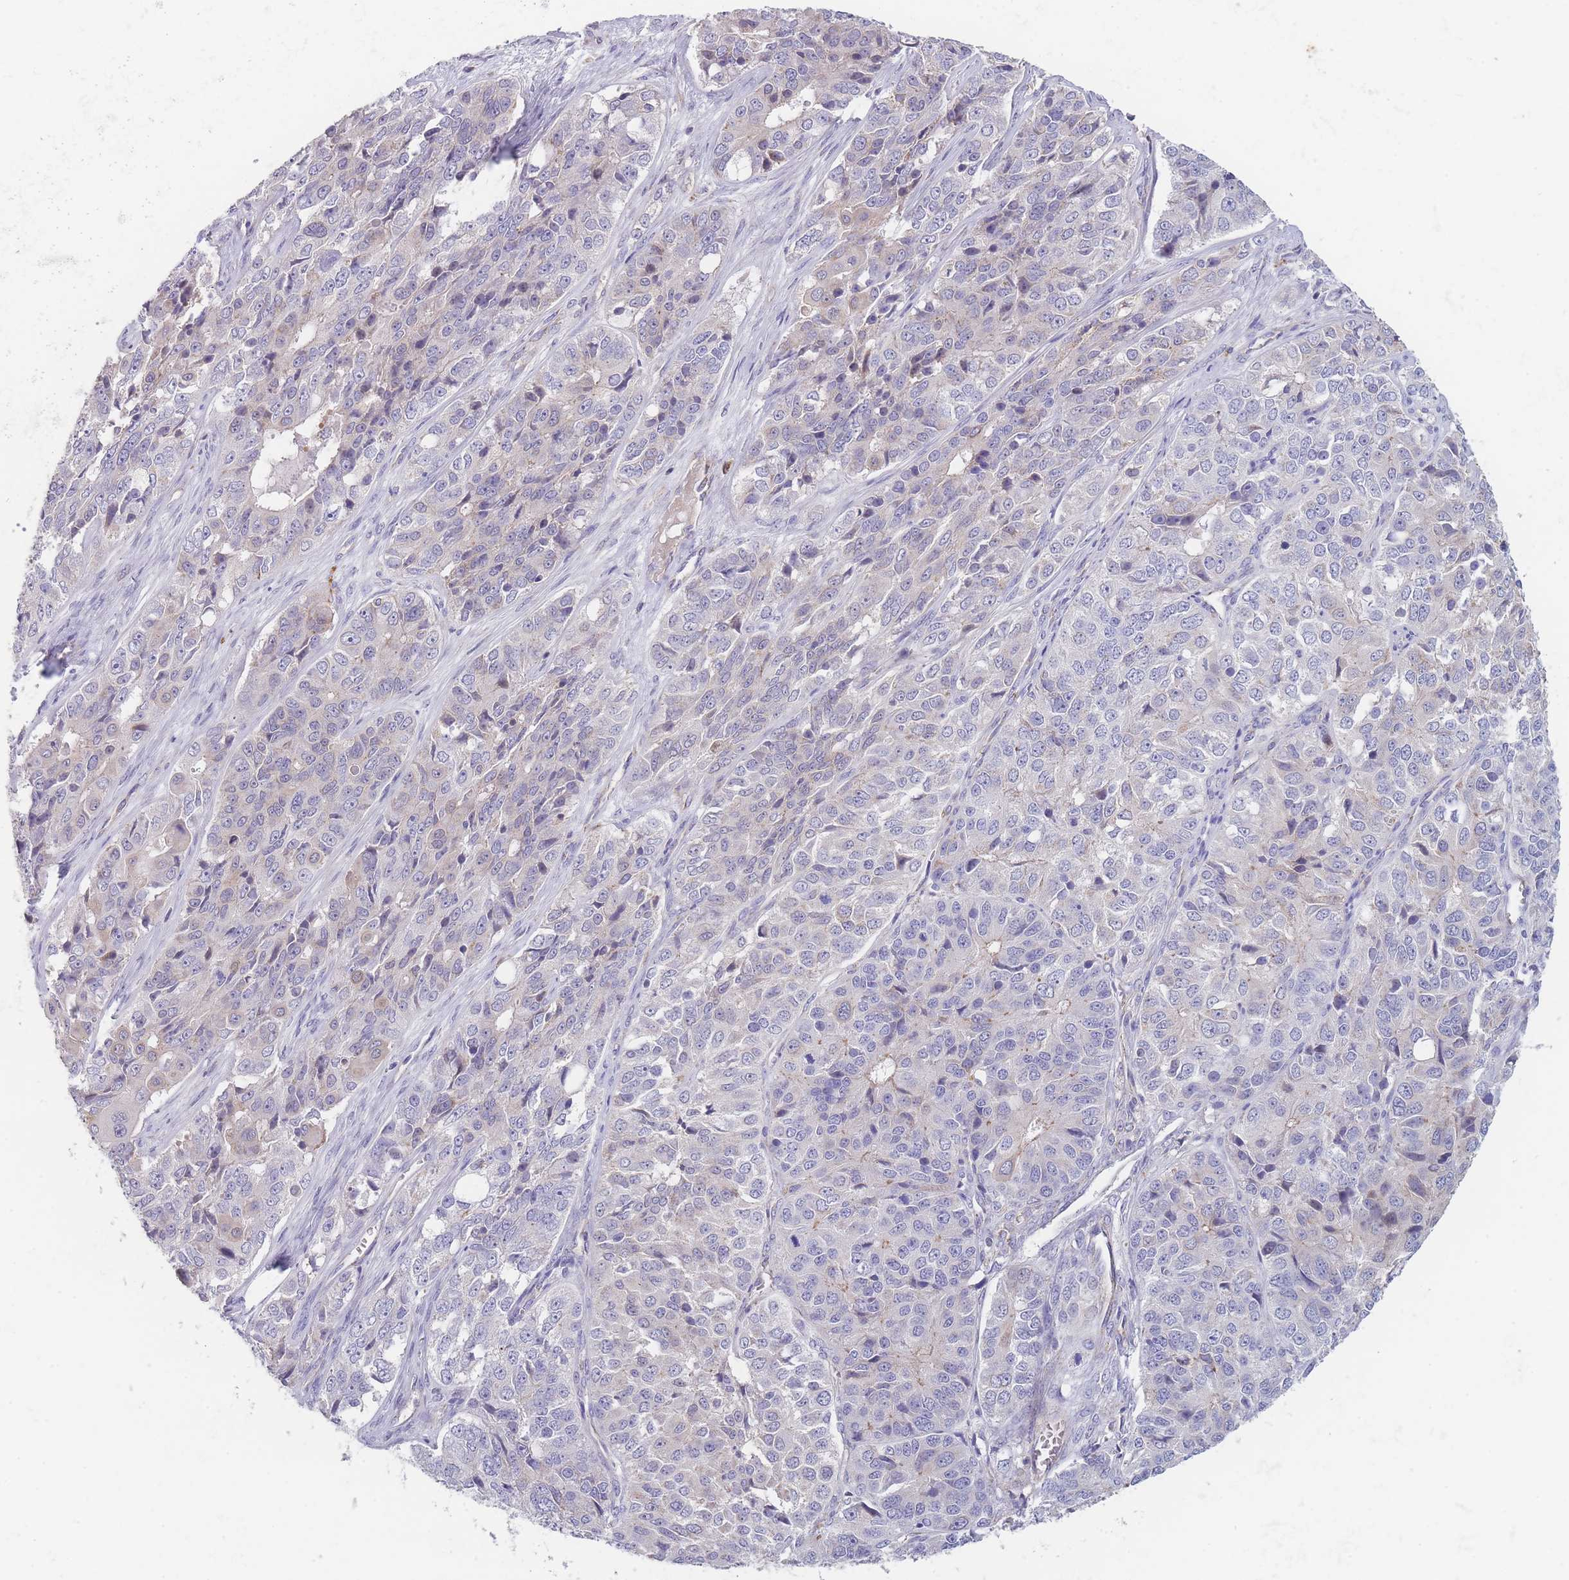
{"staining": {"intensity": "negative", "quantity": "none", "location": "none"}, "tissue": "ovarian cancer", "cell_type": "Tumor cells", "image_type": "cancer", "snomed": [{"axis": "morphology", "description": "Carcinoma, endometroid"}, {"axis": "topography", "description": "Ovary"}], "caption": "The histopathology image shows no staining of tumor cells in ovarian endometroid carcinoma.", "gene": "SMPD4", "patient": {"sex": "female", "age": 51}}